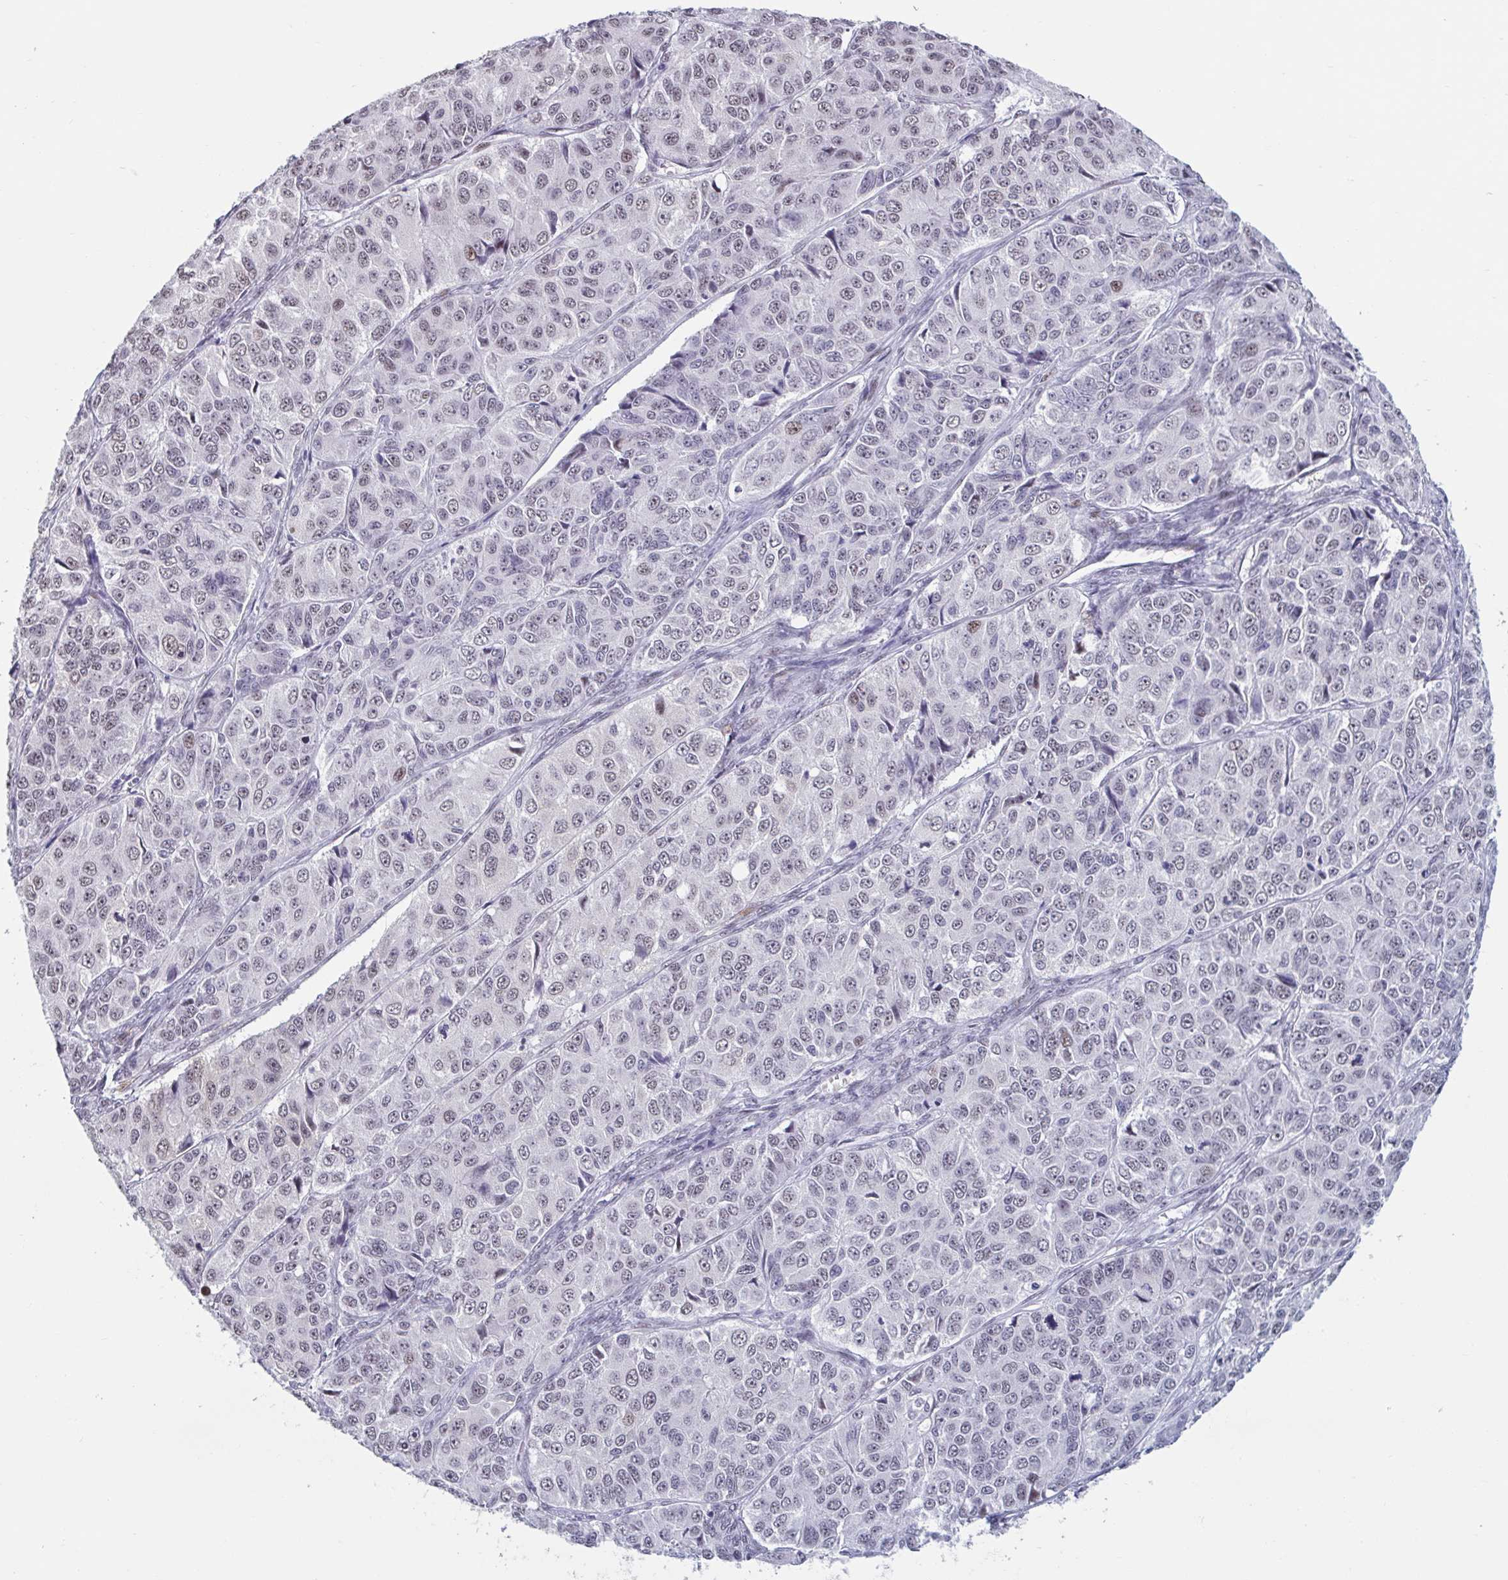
{"staining": {"intensity": "weak", "quantity": ">75%", "location": "nuclear"}, "tissue": "ovarian cancer", "cell_type": "Tumor cells", "image_type": "cancer", "snomed": [{"axis": "morphology", "description": "Carcinoma, endometroid"}, {"axis": "topography", "description": "Ovary"}], "caption": "Protein expression analysis of human ovarian endometroid carcinoma reveals weak nuclear staining in approximately >75% of tumor cells.", "gene": "HSD17B6", "patient": {"sex": "female", "age": 51}}